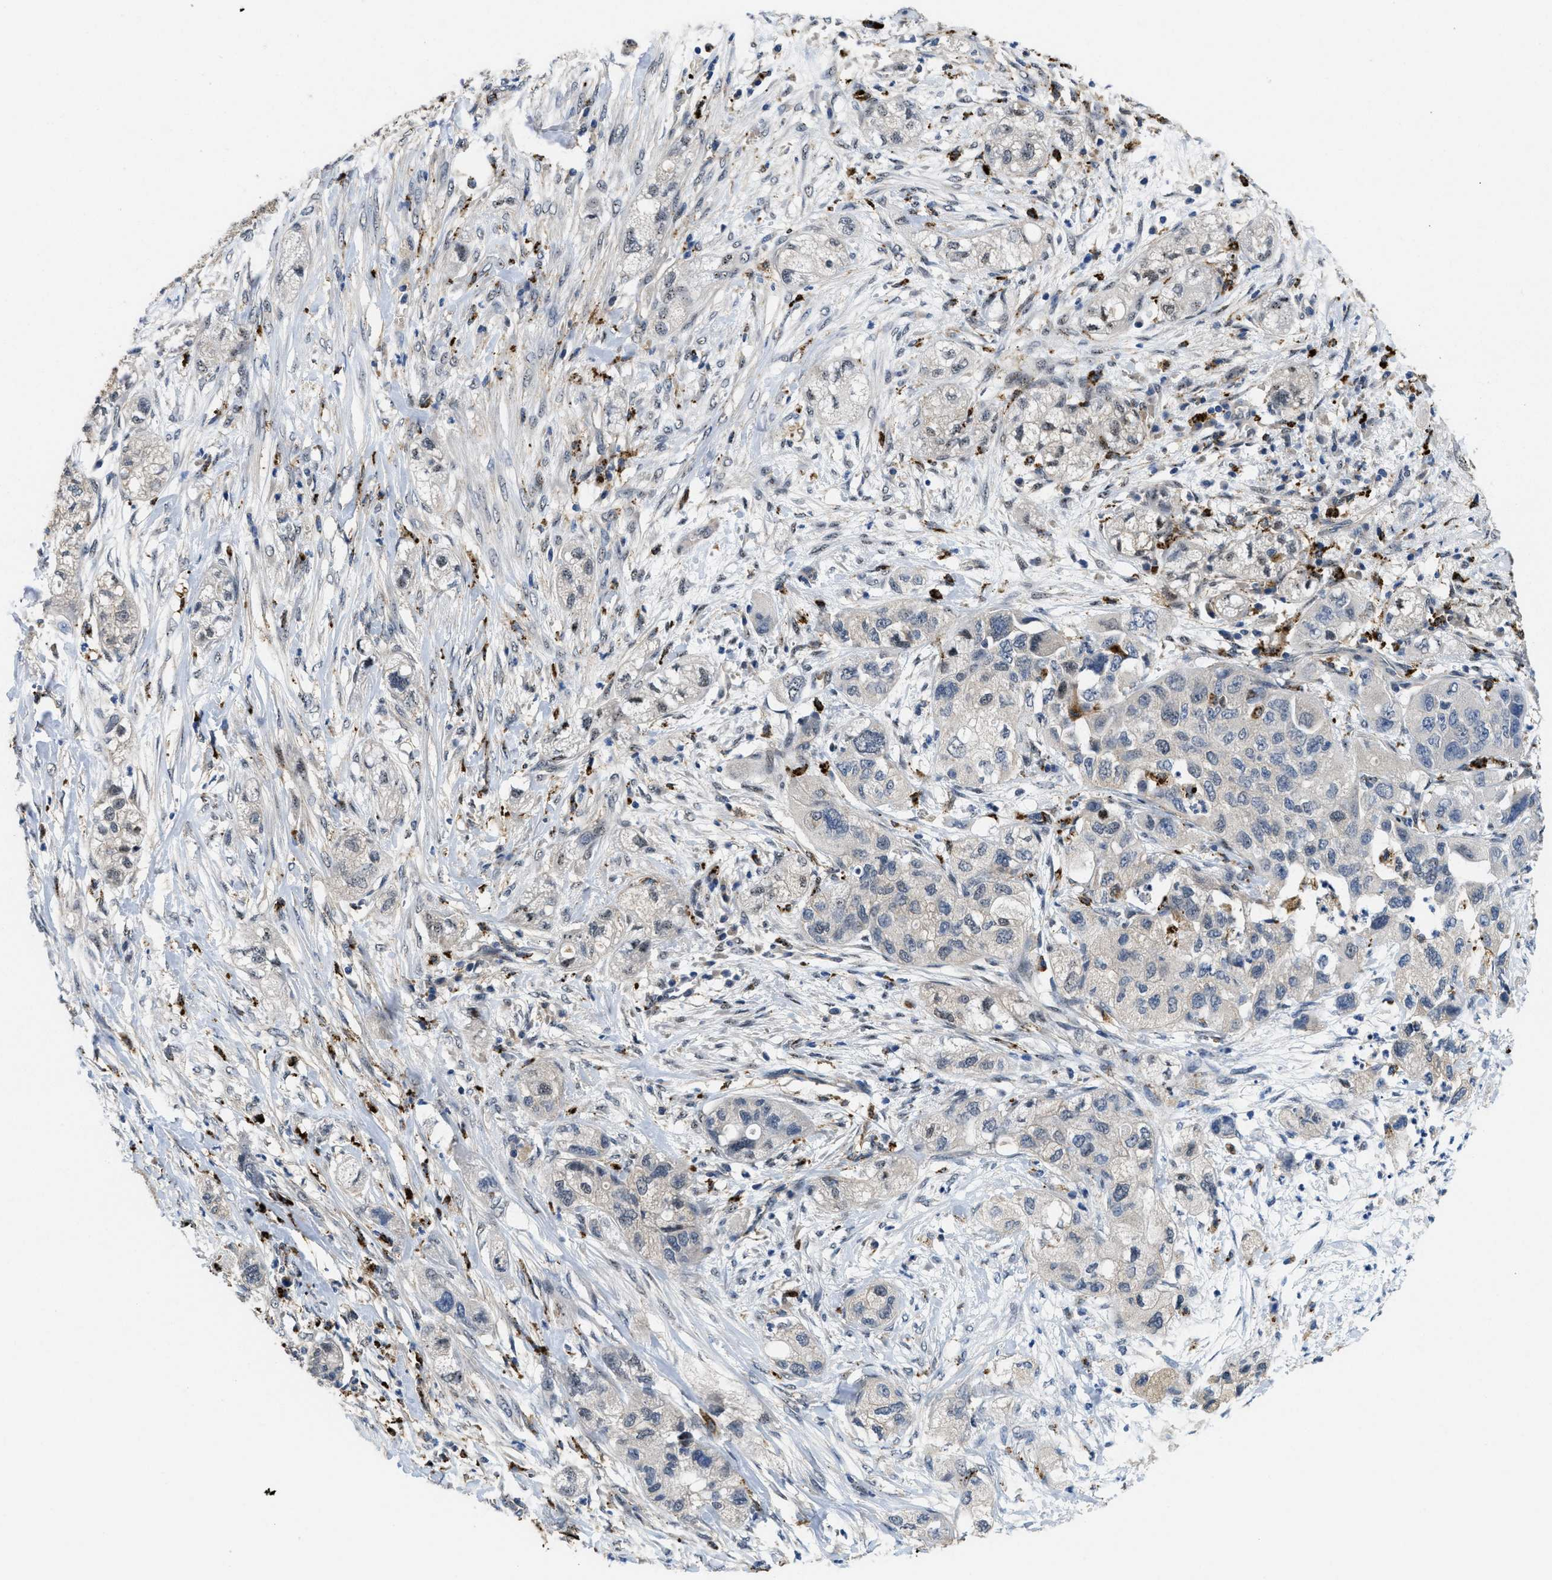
{"staining": {"intensity": "negative", "quantity": "none", "location": "none"}, "tissue": "pancreatic cancer", "cell_type": "Tumor cells", "image_type": "cancer", "snomed": [{"axis": "morphology", "description": "Adenocarcinoma, NOS"}, {"axis": "topography", "description": "Pancreas"}], "caption": "A micrograph of pancreatic cancer (adenocarcinoma) stained for a protein shows no brown staining in tumor cells.", "gene": "BMPR2", "patient": {"sex": "female", "age": 78}}